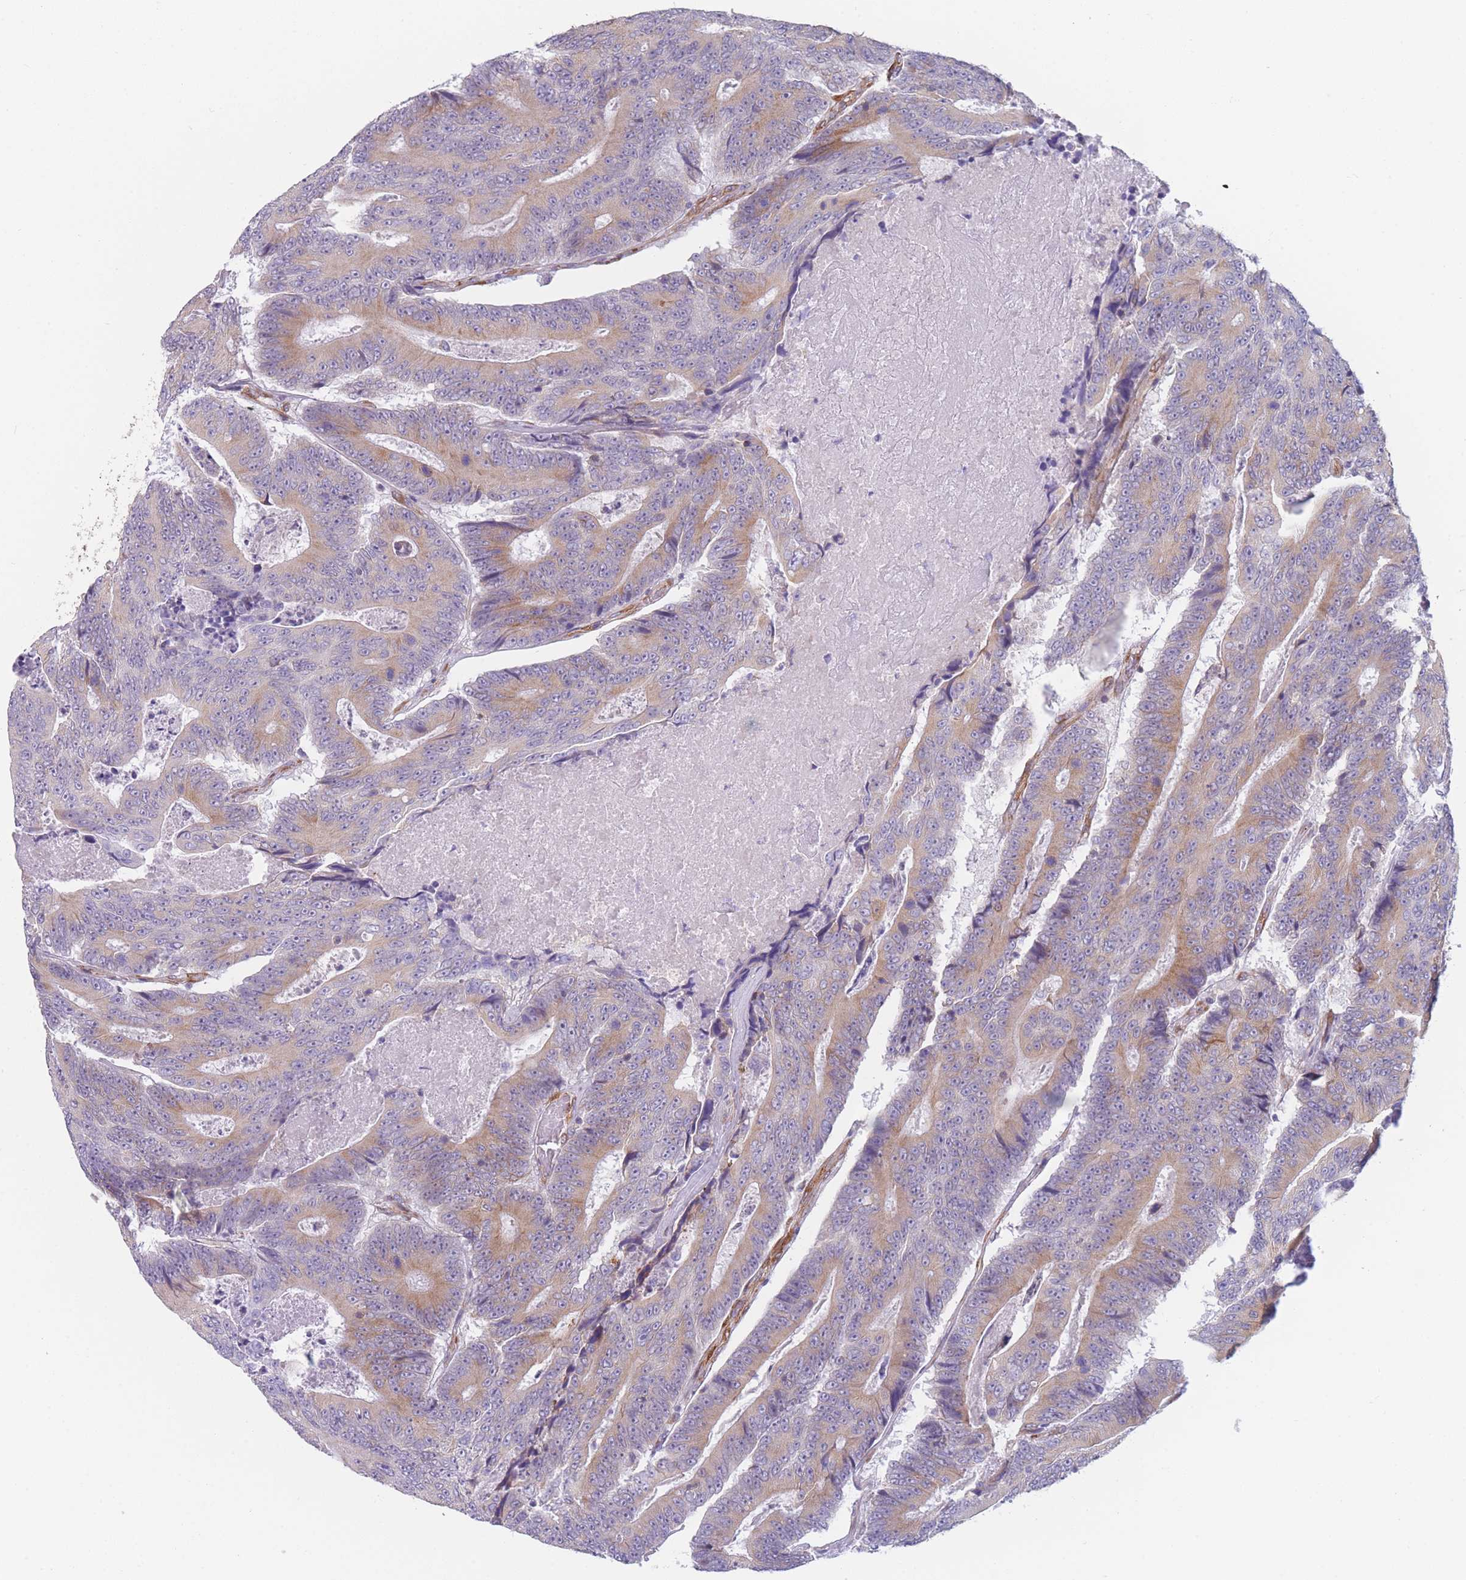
{"staining": {"intensity": "moderate", "quantity": ">75%", "location": "cytoplasmic/membranous"}, "tissue": "colorectal cancer", "cell_type": "Tumor cells", "image_type": "cancer", "snomed": [{"axis": "morphology", "description": "Adenocarcinoma, NOS"}, {"axis": "topography", "description": "Colon"}], "caption": "This is a photomicrograph of IHC staining of adenocarcinoma (colorectal), which shows moderate expression in the cytoplasmic/membranous of tumor cells.", "gene": "AK9", "patient": {"sex": "male", "age": 83}}